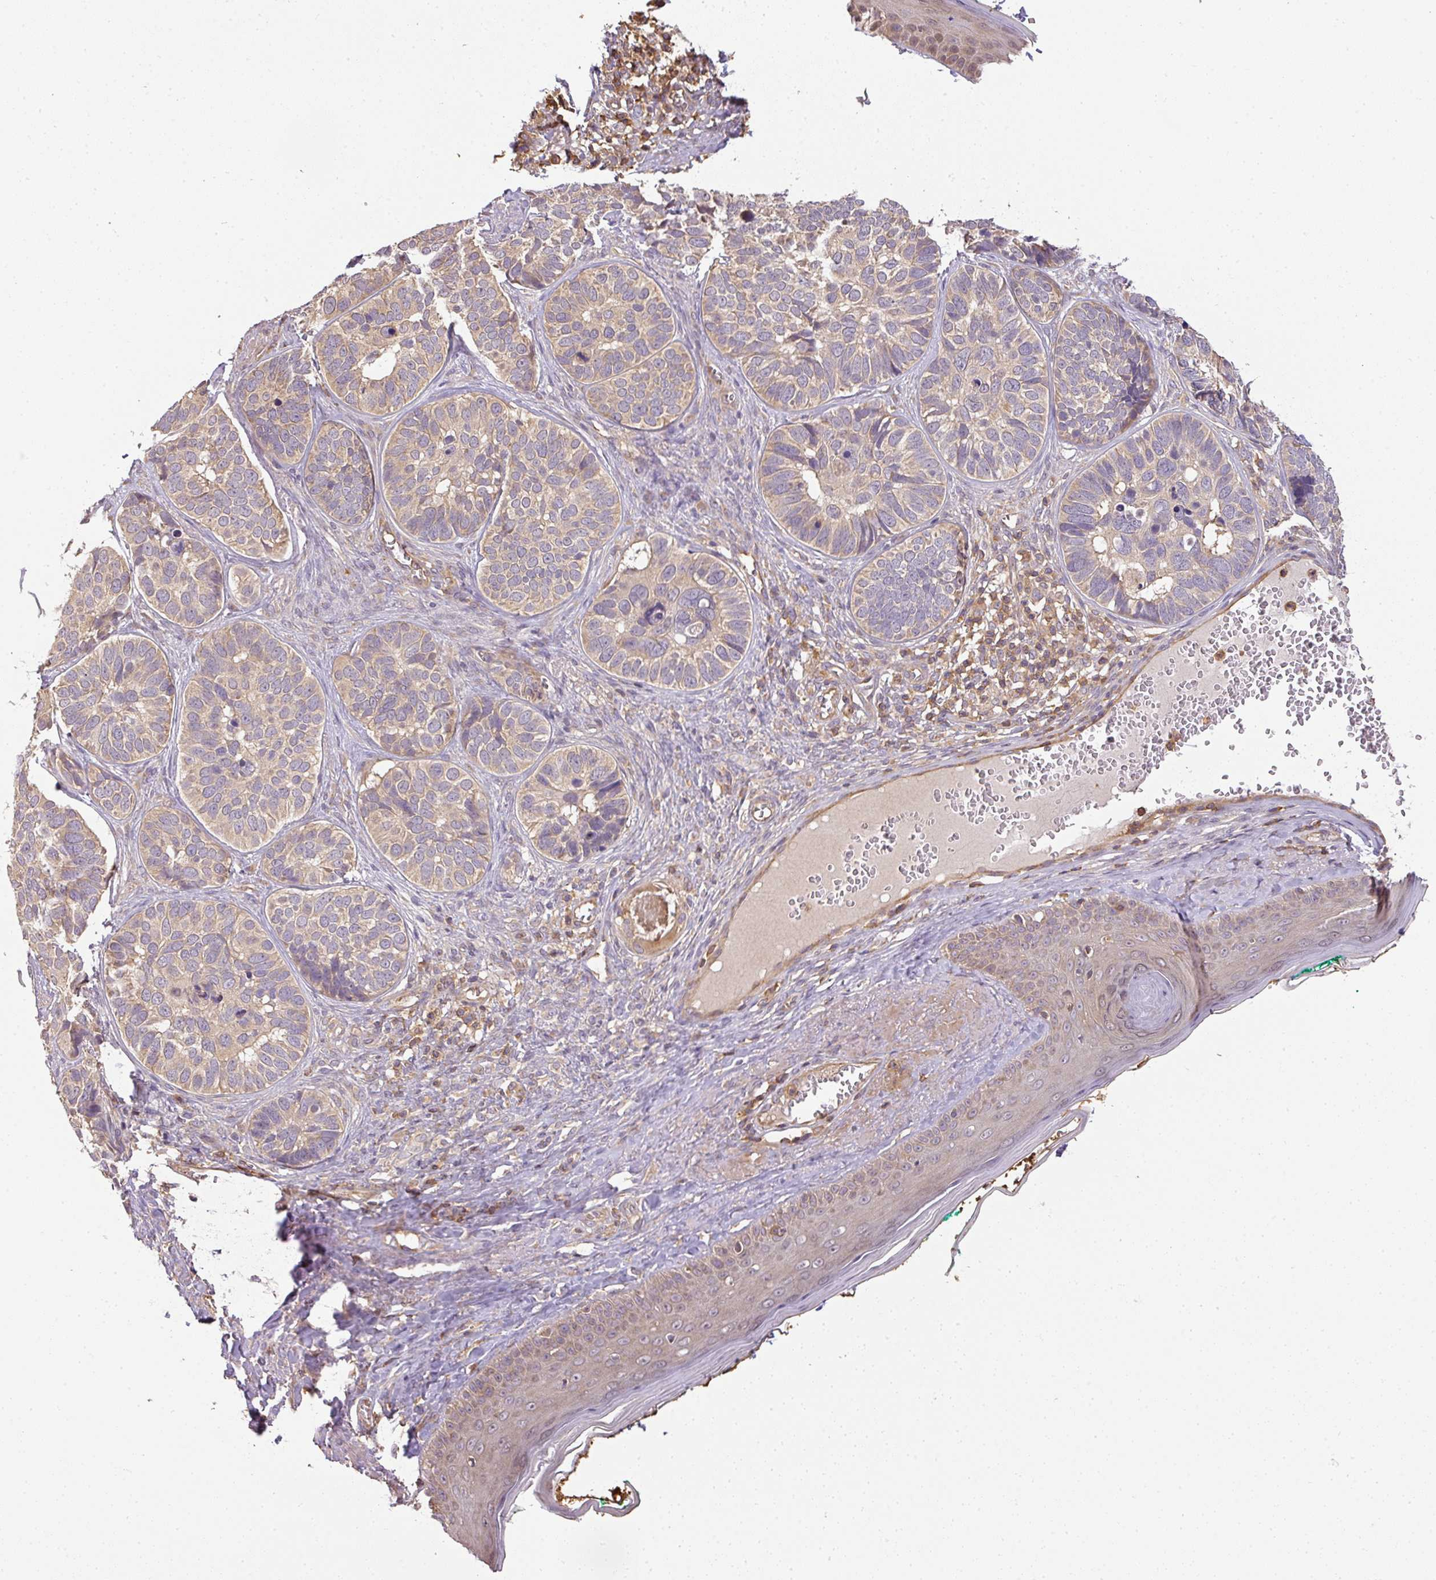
{"staining": {"intensity": "weak", "quantity": "25%-75%", "location": "cytoplasmic/membranous"}, "tissue": "skin cancer", "cell_type": "Tumor cells", "image_type": "cancer", "snomed": [{"axis": "morphology", "description": "Basal cell carcinoma"}, {"axis": "topography", "description": "Skin"}], "caption": "High-power microscopy captured an immunohistochemistry image of skin basal cell carcinoma, revealing weak cytoplasmic/membranous expression in approximately 25%-75% of tumor cells.", "gene": "TCL1B", "patient": {"sex": "male", "age": 62}}